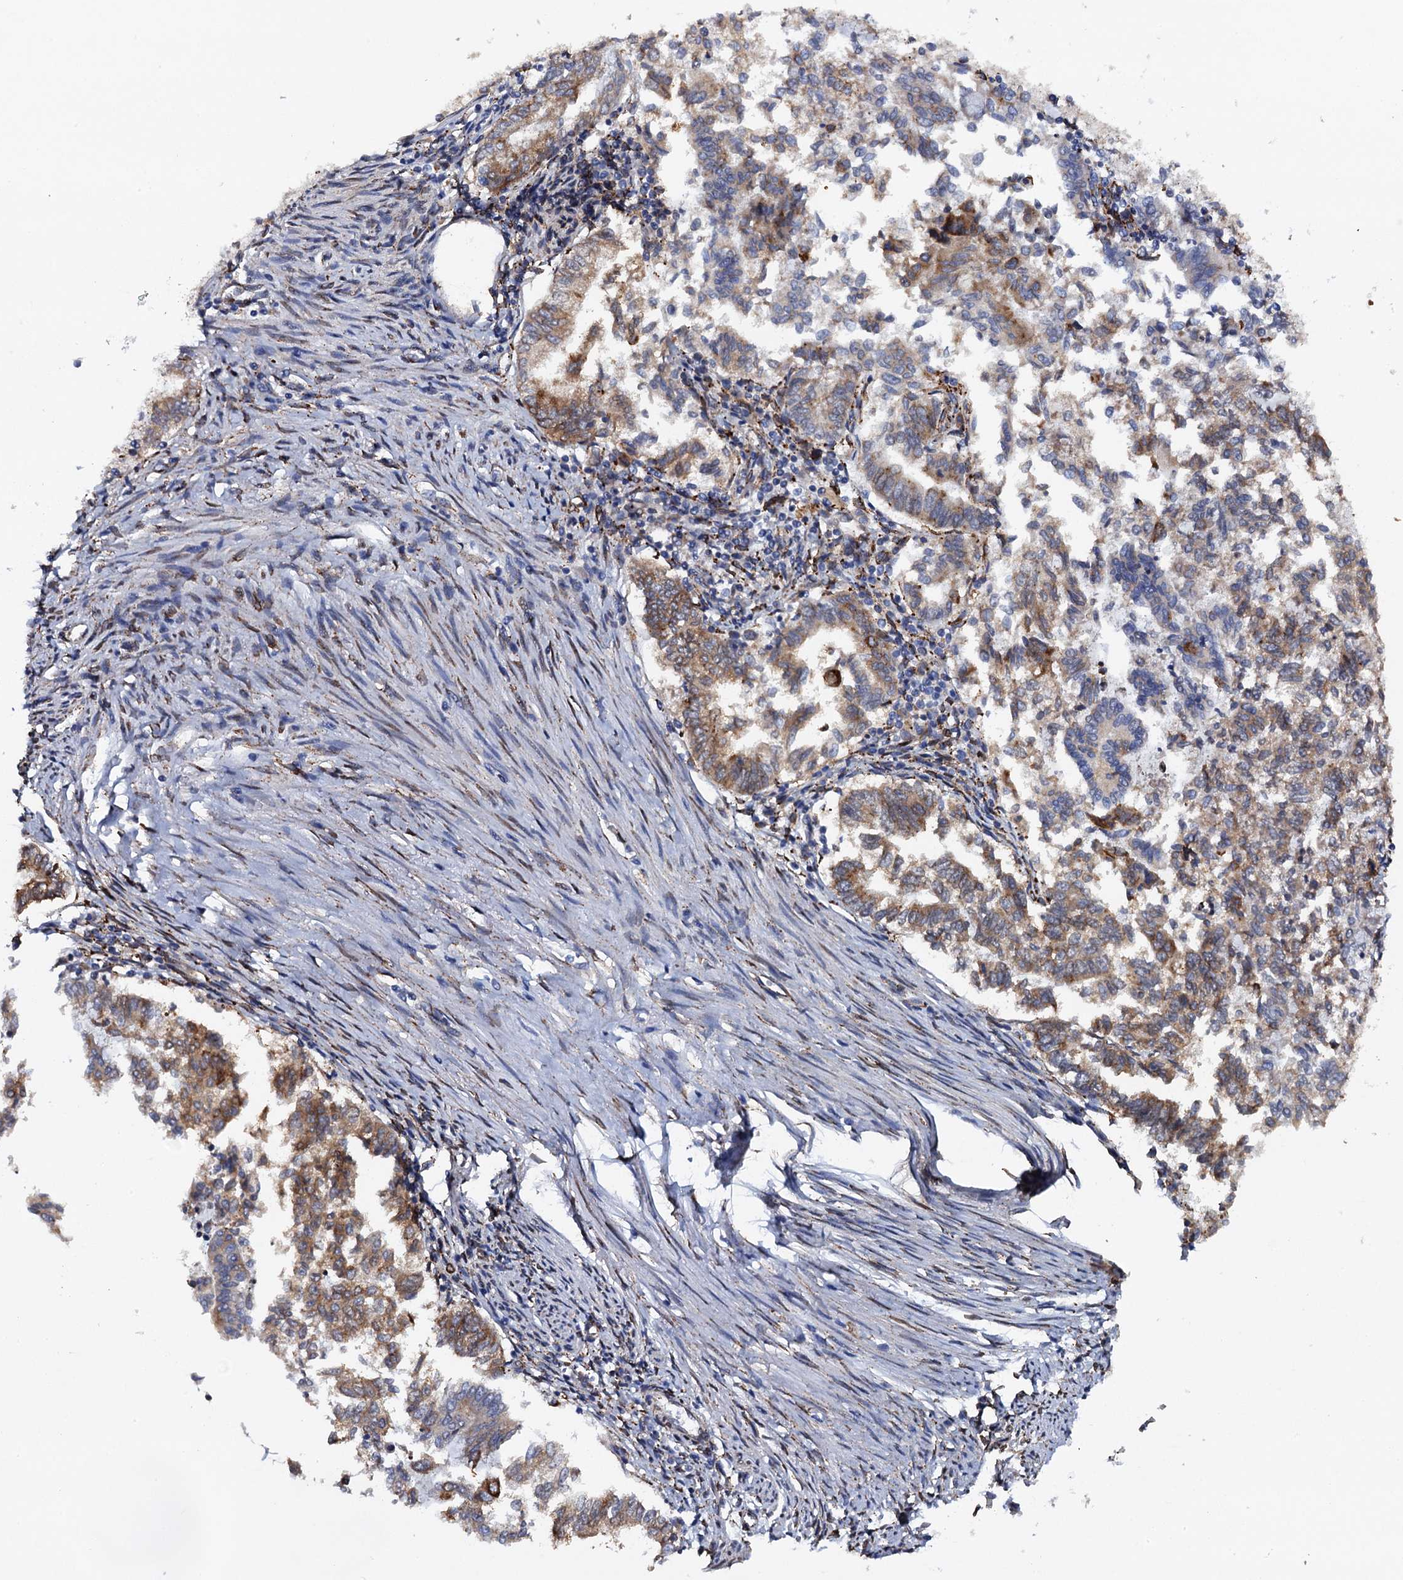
{"staining": {"intensity": "moderate", "quantity": "25%-75%", "location": "cytoplasmic/membranous"}, "tissue": "endometrial cancer", "cell_type": "Tumor cells", "image_type": "cancer", "snomed": [{"axis": "morphology", "description": "Adenocarcinoma, NOS"}, {"axis": "topography", "description": "Endometrium"}], "caption": "This micrograph exhibits endometrial cancer stained with IHC to label a protein in brown. The cytoplasmic/membranous of tumor cells show moderate positivity for the protein. Nuclei are counter-stained blue.", "gene": "POGLUT3", "patient": {"sex": "female", "age": 79}}